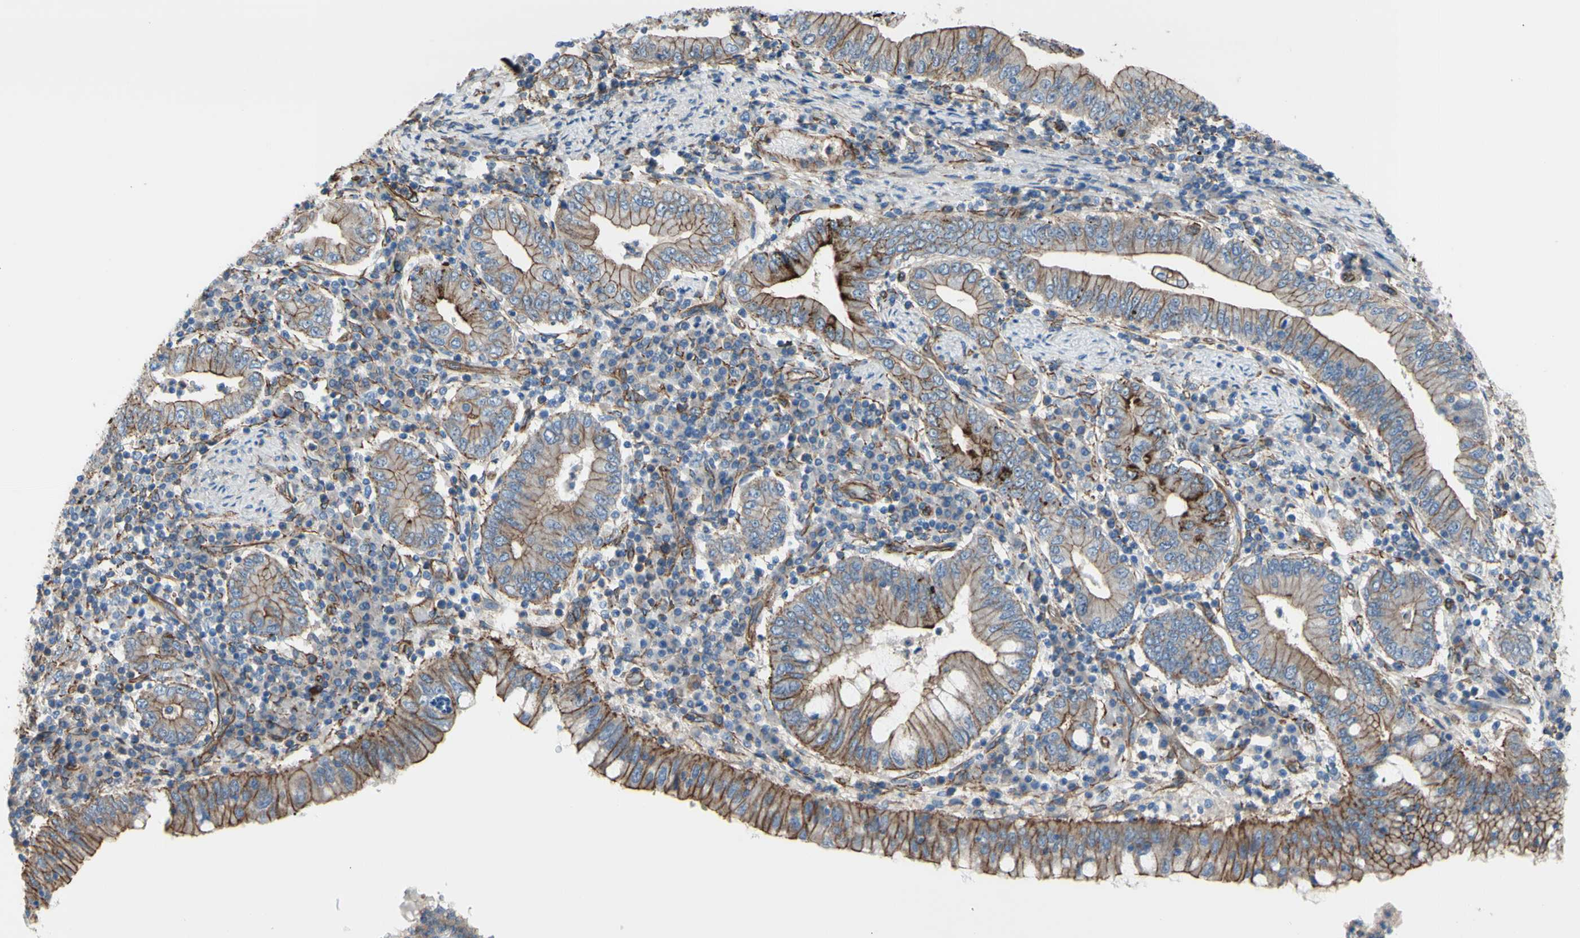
{"staining": {"intensity": "moderate", "quantity": ">75%", "location": "cytoplasmic/membranous"}, "tissue": "stomach cancer", "cell_type": "Tumor cells", "image_type": "cancer", "snomed": [{"axis": "morphology", "description": "Normal tissue, NOS"}, {"axis": "morphology", "description": "Adenocarcinoma, NOS"}, {"axis": "topography", "description": "Esophagus"}, {"axis": "topography", "description": "Stomach, upper"}, {"axis": "topography", "description": "Peripheral nerve tissue"}], "caption": "This micrograph reveals immunohistochemistry (IHC) staining of adenocarcinoma (stomach), with medium moderate cytoplasmic/membranous positivity in approximately >75% of tumor cells.", "gene": "TPBG", "patient": {"sex": "male", "age": 62}}